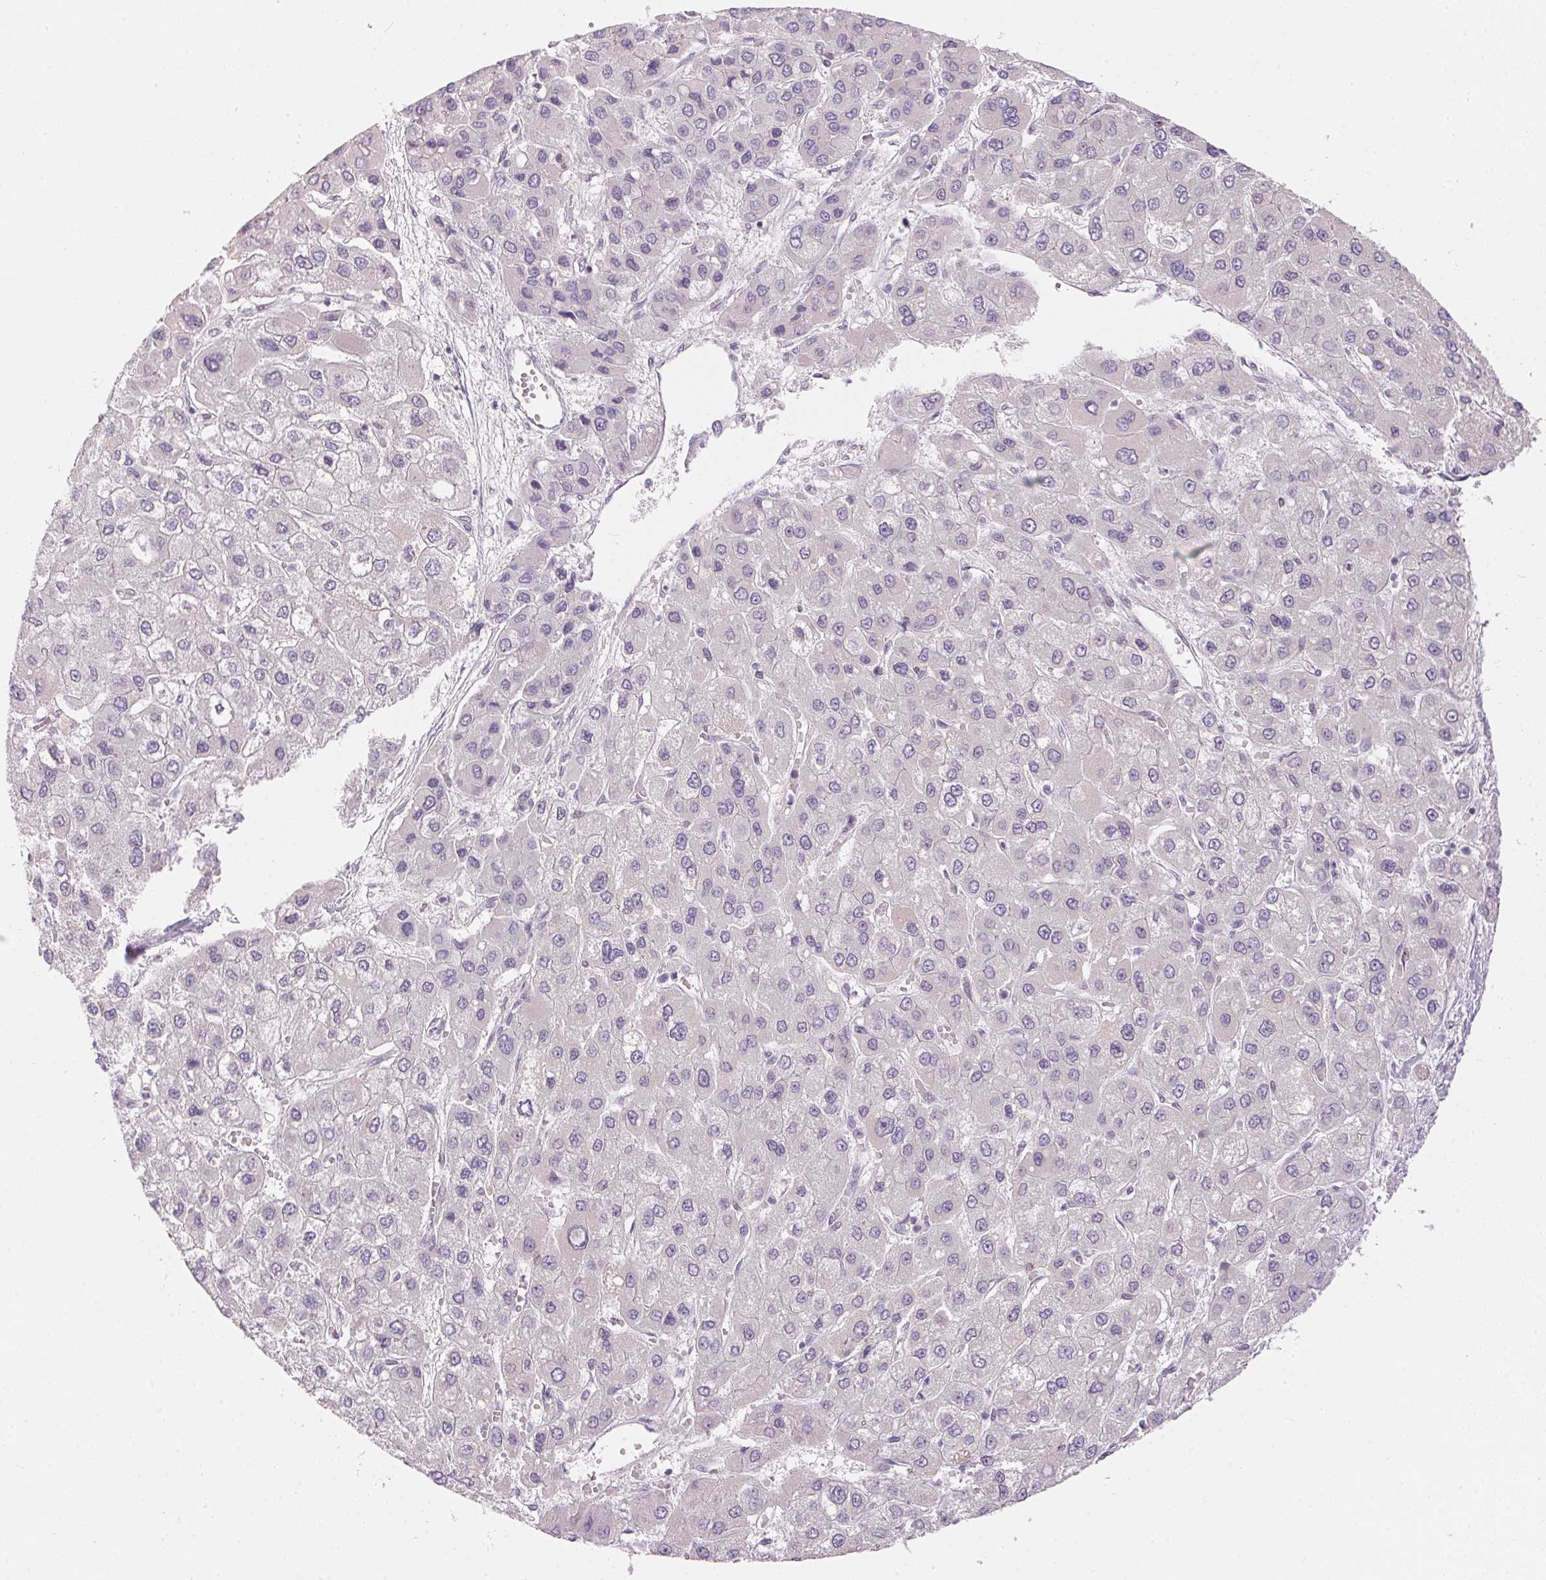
{"staining": {"intensity": "negative", "quantity": "none", "location": "none"}, "tissue": "liver cancer", "cell_type": "Tumor cells", "image_type": "cancer", "snomed": [{"axis": "morphology", "description": "Carcinoma, Hepatocellular, NOS"}, {"axis": "topography", "description": "Liver"}], "caption": "A photomicrograph of human liver cancer is negative for staining in tumor cells. The staining is performed using DAB brown chromogen with nuclei counter-stained in using hematoxylin.", "gene": "GDAP1L1", "patient": {"sex": "female", "age": 41}}